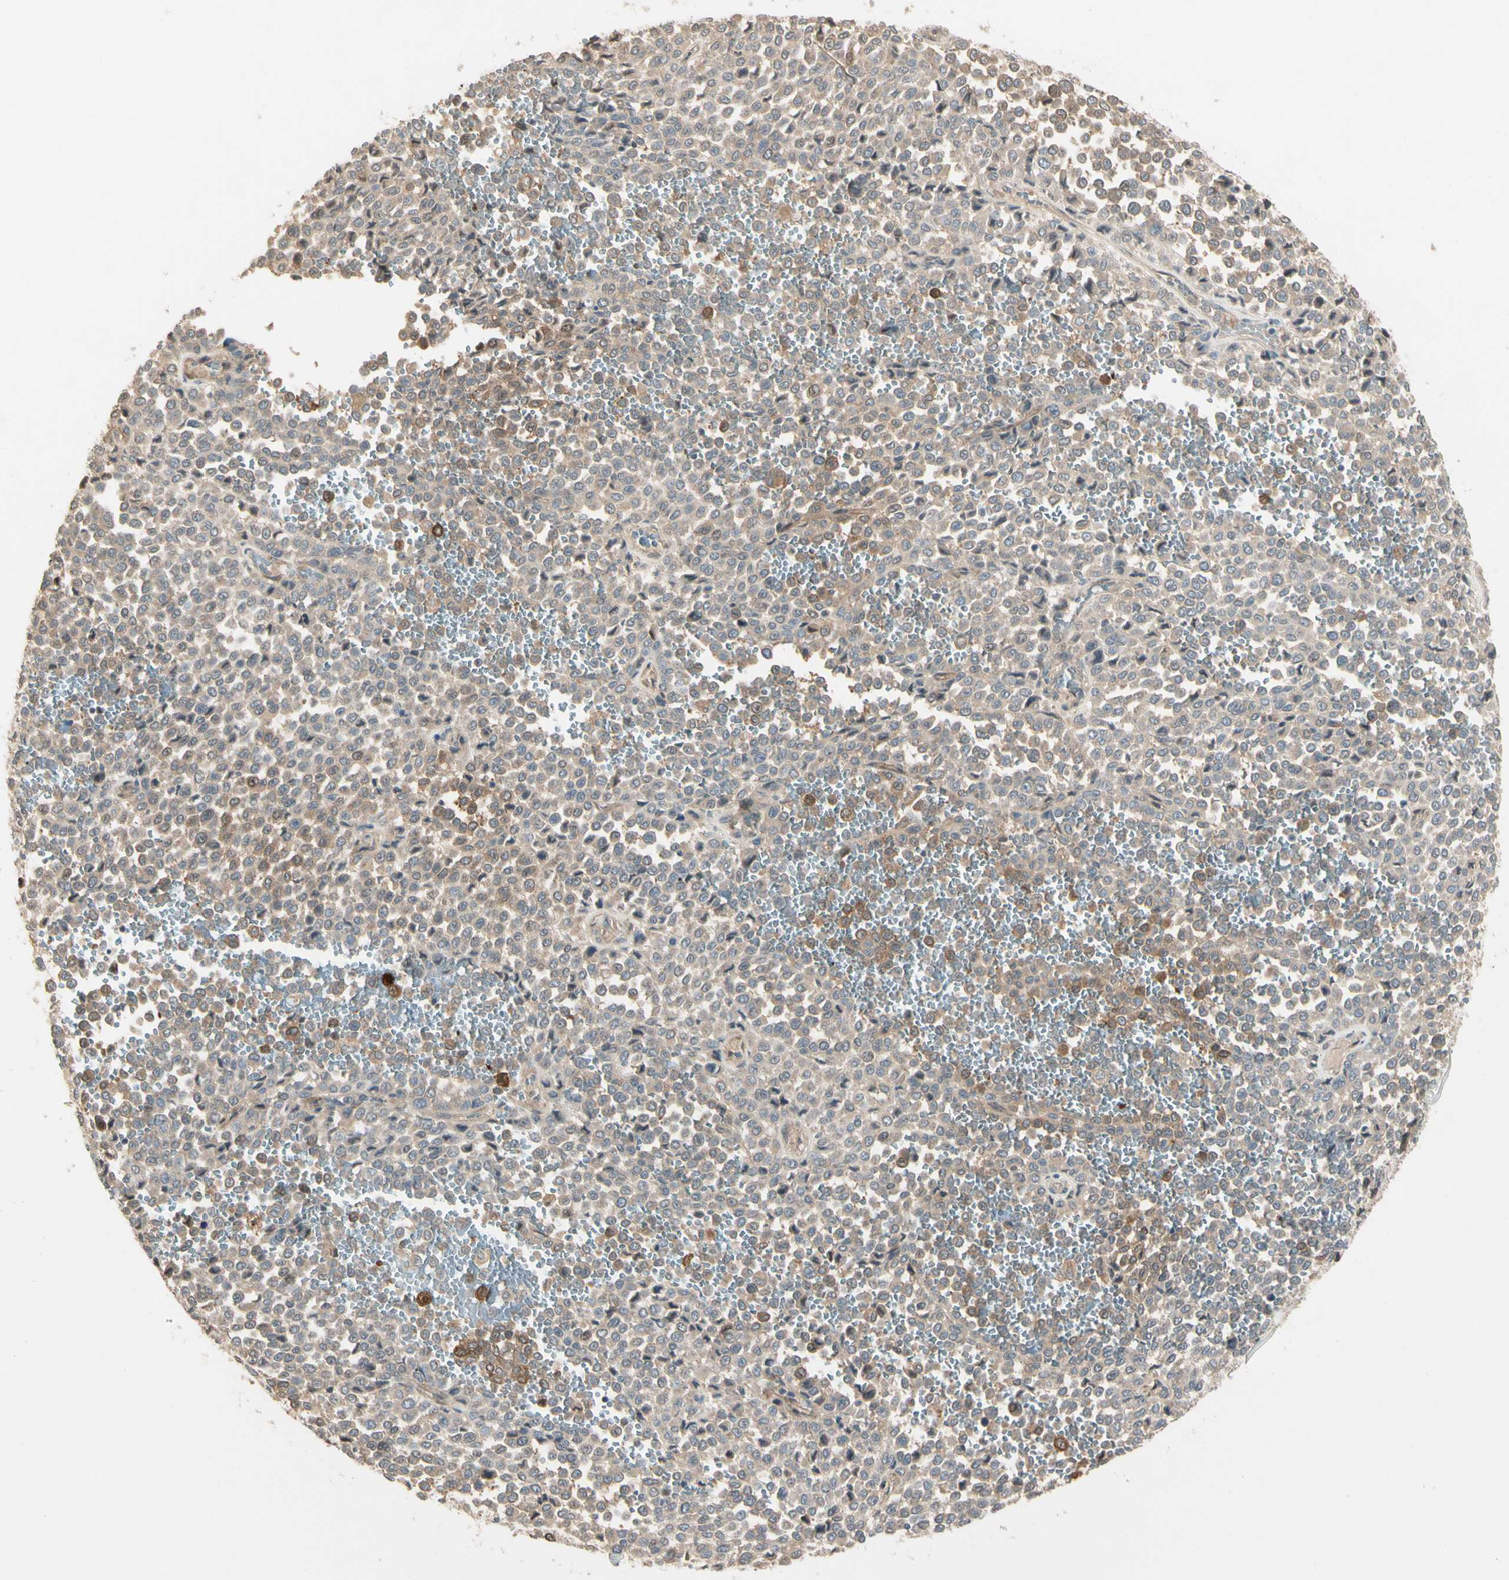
{"staining": {"intensity": "weak", "quantity": ">75%", "location": "cytoplasmic/membranous"}, "tissue": "melanoma", "cell_type": "Tumor cells", "image_type": "cancer", "snomed": [{"axis": "morphology", "description": "Malignant melanoma, Metastatic site"}, {"axis": "topography", "description": "Pancreas"}], "caption": "The photomicrograph reveals staining of malignant melanoma (metastatic site), revealing weak cytoplasmic/membranous protein staining (brown color) within tumor cells.", "gene": "ATG4C", "patient": {"sex": "female", "age": 30}}